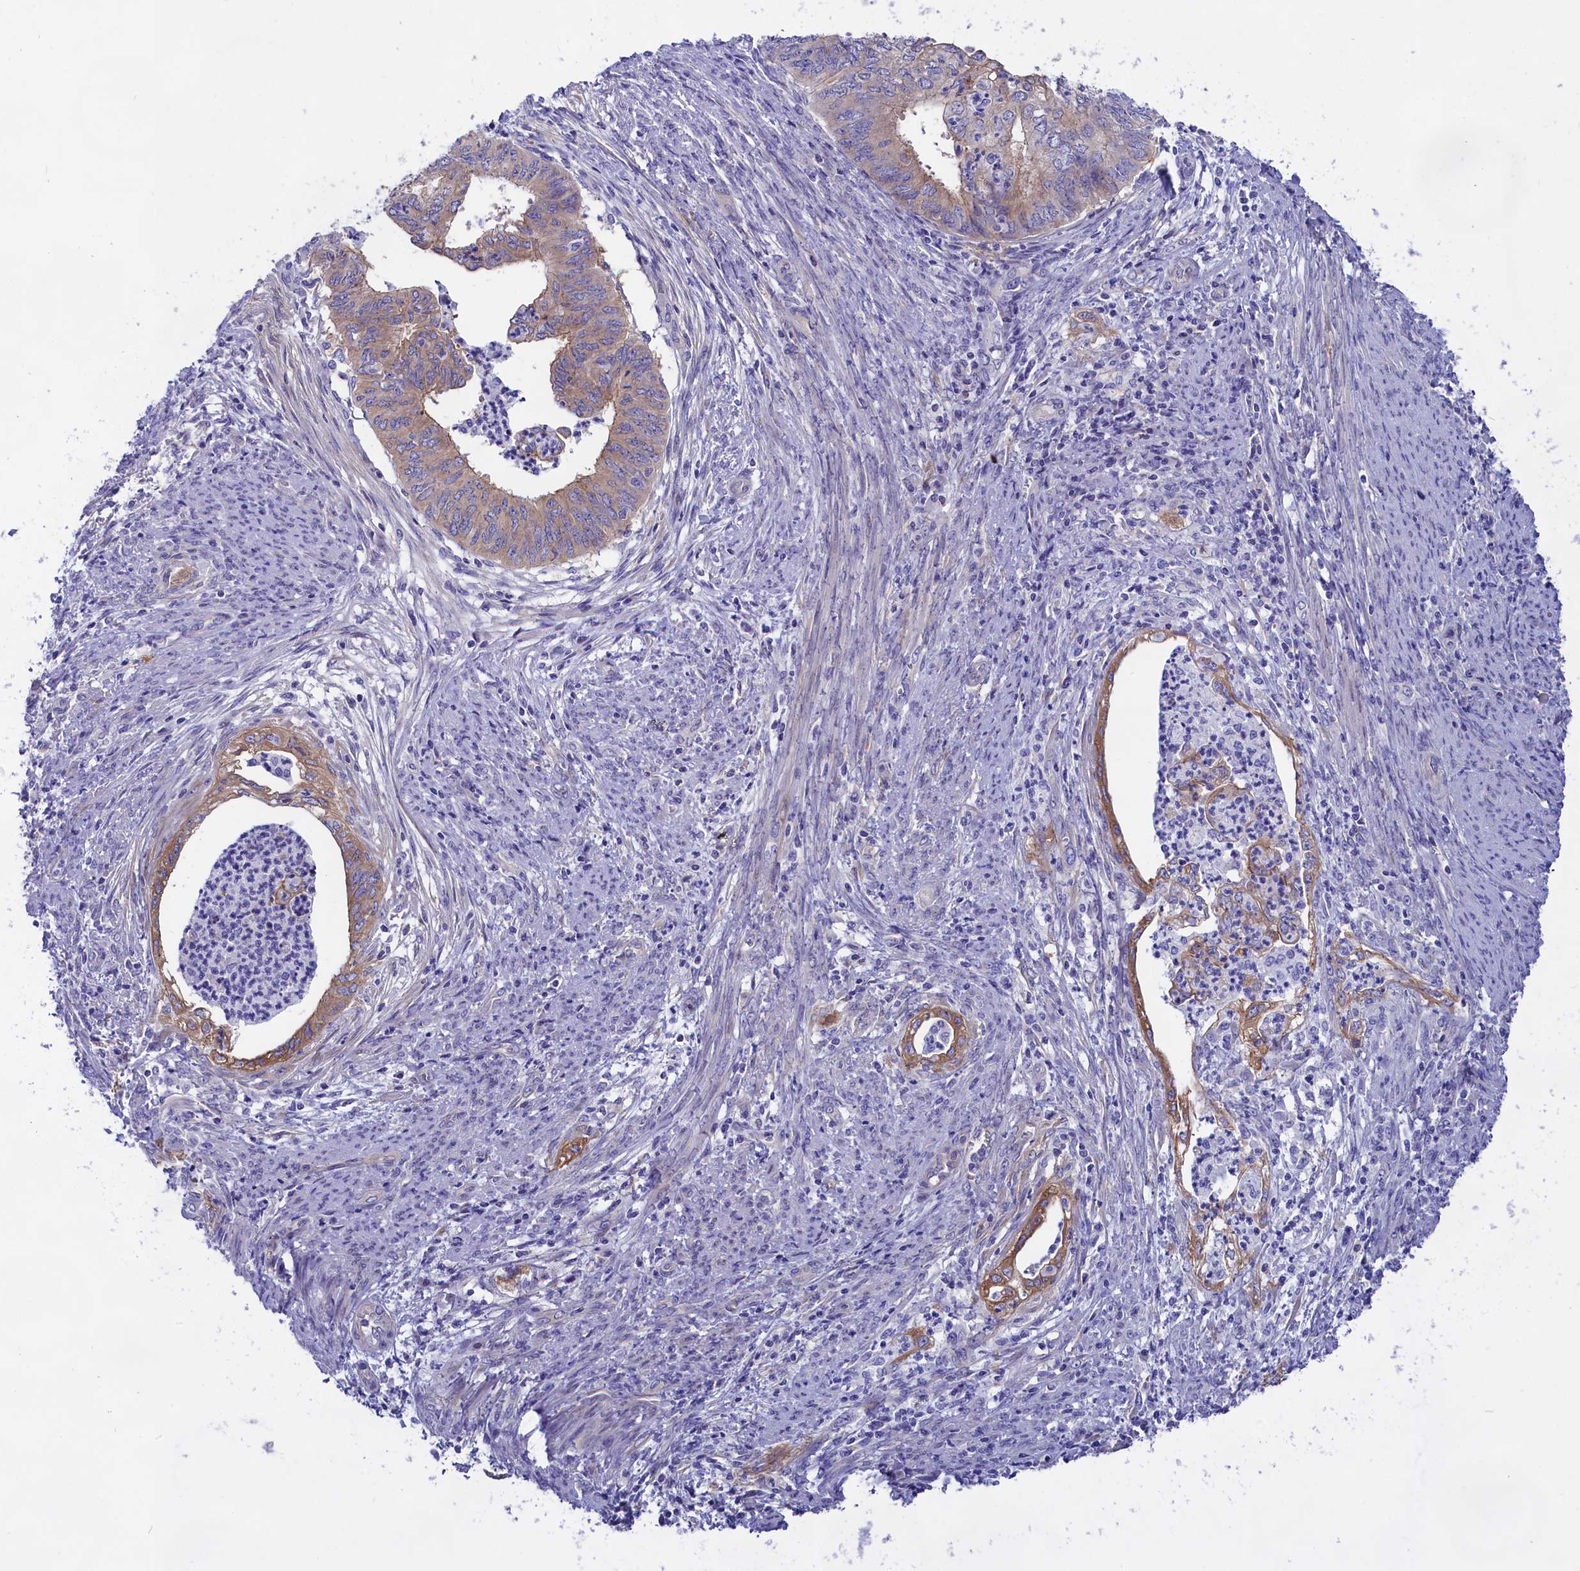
{"staining": {"intensity": "moderate", "quantity": "25%-75%", "location": "cytoplasmic/membranous"}, "tissue": "endometrial cancer", "cell_type": "Tumor cells", "image_type": "cancer", "snomed": [{"axis": "morphology", "description": "Adenocarcinoma, NOS"}, {"axis": "topography", "description": "Endometrium"}], "caption": "Adenocarcinoma (endometrial) tissue demonstrates moderate cytoplasmic/membranous positivity in approximately 25%-75% of tumor cells, visualized by immunohistochemistry.", "gene": "PPP1R13L", "patient": {"sex": "female", "age": 68}}